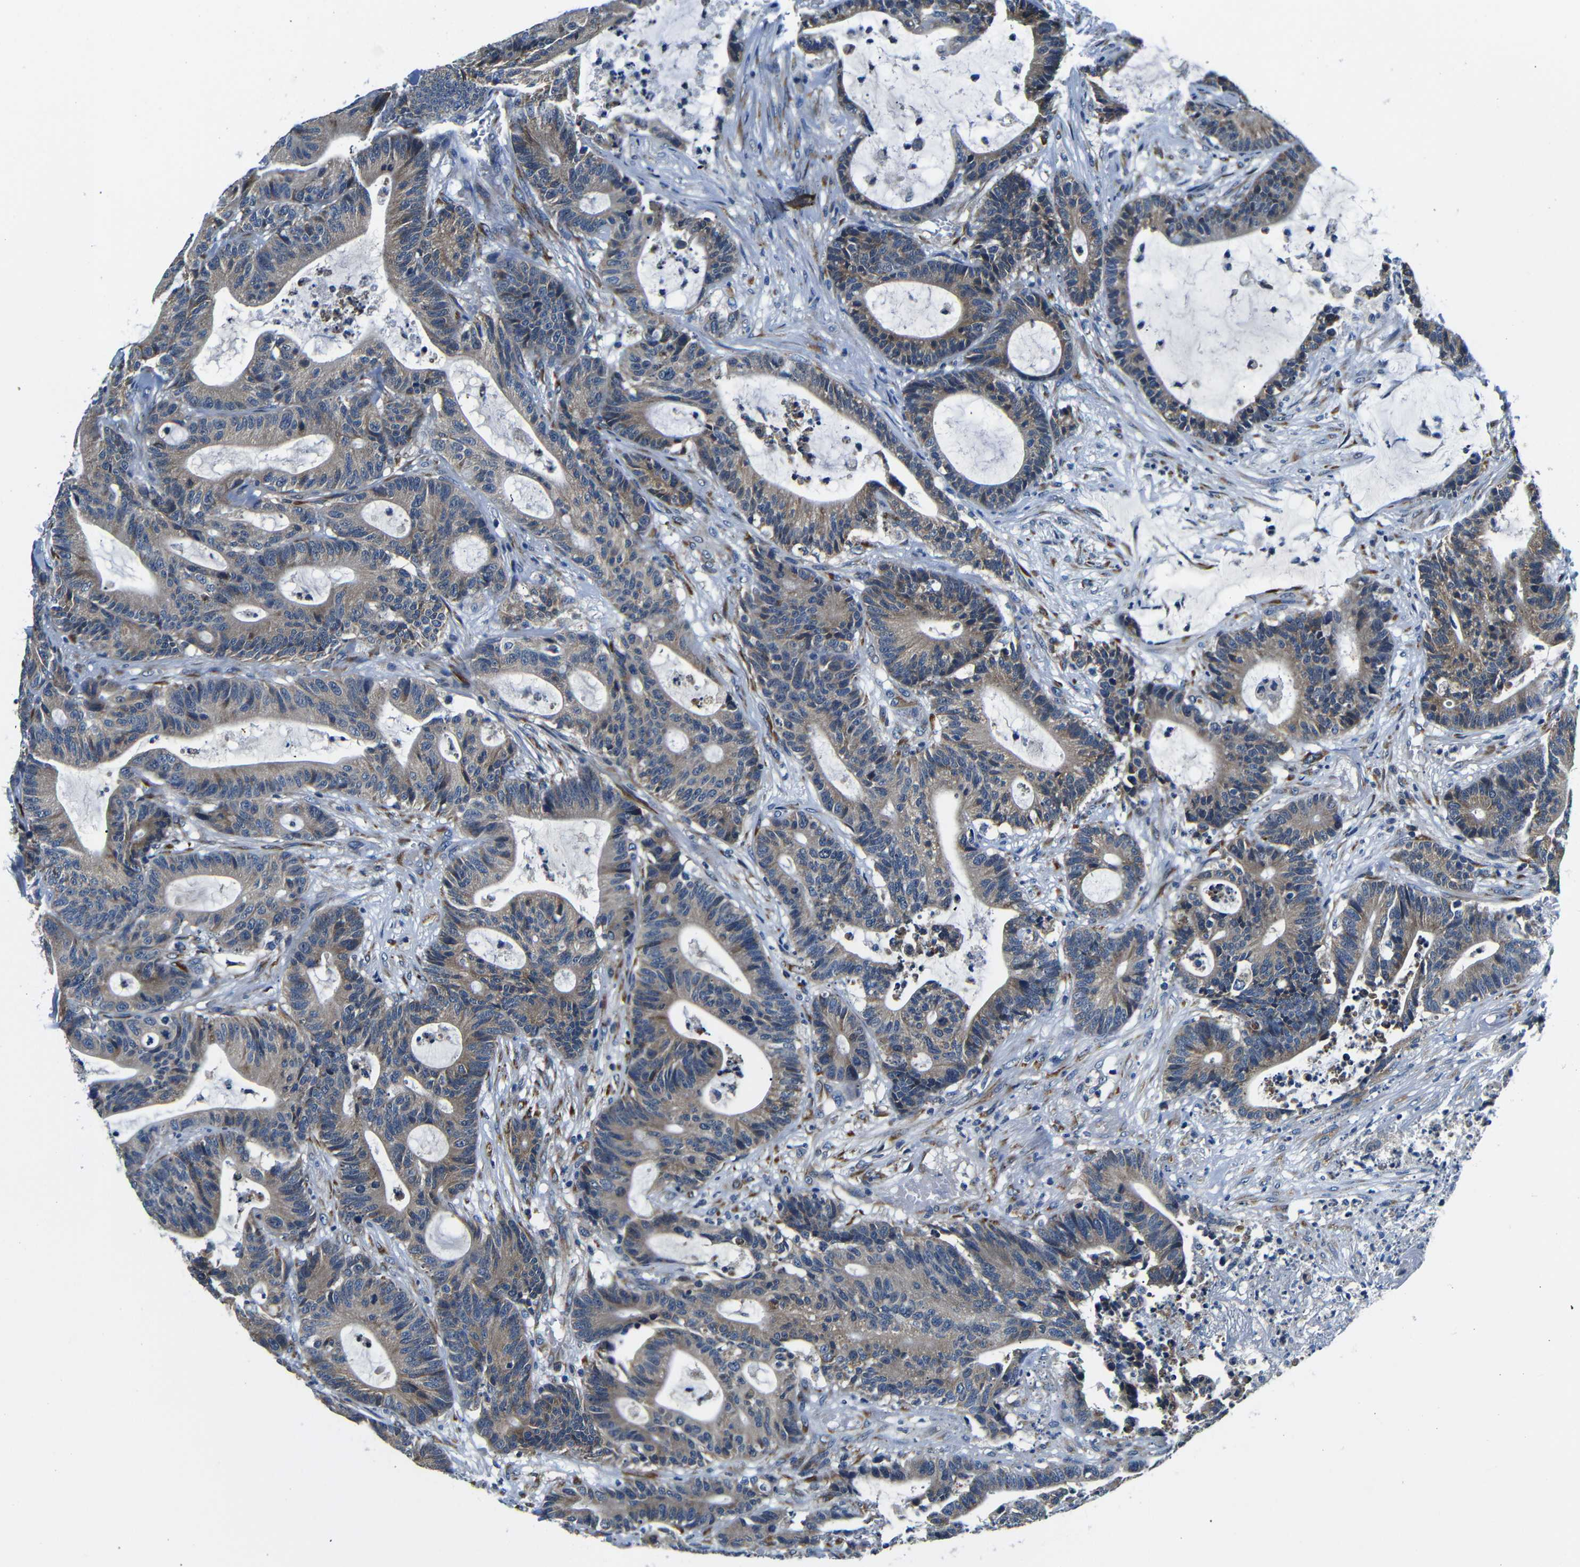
{"staining": {"intensity": "moderate", "quantity": ">75%", "location": "cytoplasmic/membranous"}, "tissue": "colorectal cancer", "cell_type": "Tumor cells", "image_type": "cancer", "snomed": [{"axis": "morphology", "description": "Adenocarcinoma, NOS"}, {"axis": "topography", "description": "Colon"}], "caption": "Immunohistochemical staining of colorectal cancer displays moderate cytoplasmic/membranous protein expression in approximately >75% of tumor cells.", "gene": "FKBP14", "patient": {"sex": "female", "age": 84}}